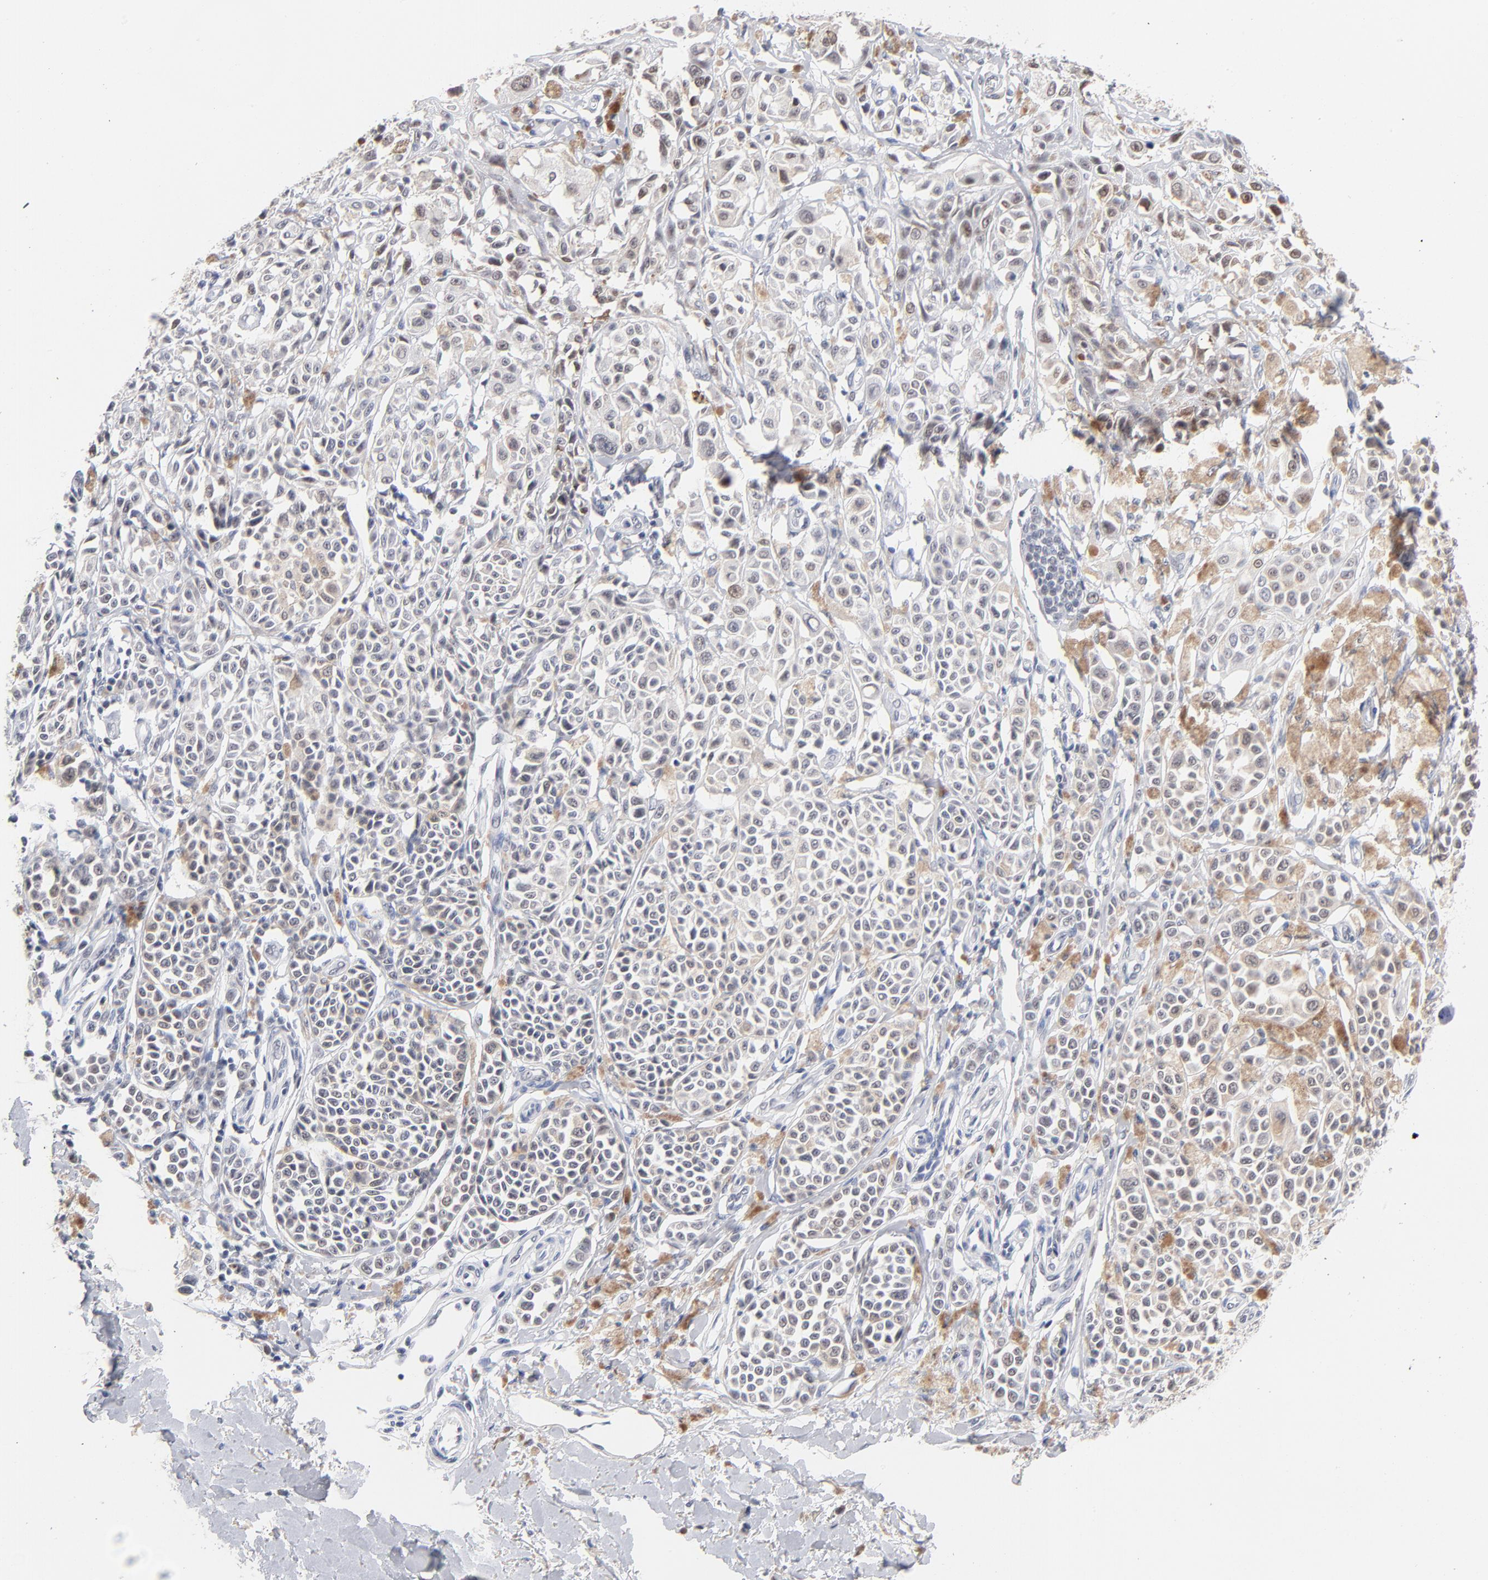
{"staining": {"intensity": "weak", "quantity": "25%-75%", "location": "cytoplasmic/membranous,nuclear"}, "tissue": "melanoma", "cell_type": "Tumor cells", "image_type": "cancer", "snomed": [{"axis": "morphology", "description": "Malignant melanoma, NOS"}, {"axis": "topography", "description": "Skin"}], "caption": "The photomicrograph displays immunohistochemical staining of melanoma. There is weak cytoplasmic/membranous and nuclear expression is identified in about 25%-75% of tumor cells.", "gene": "ORC2", "patient": {"sex": "female", "age": 38}}